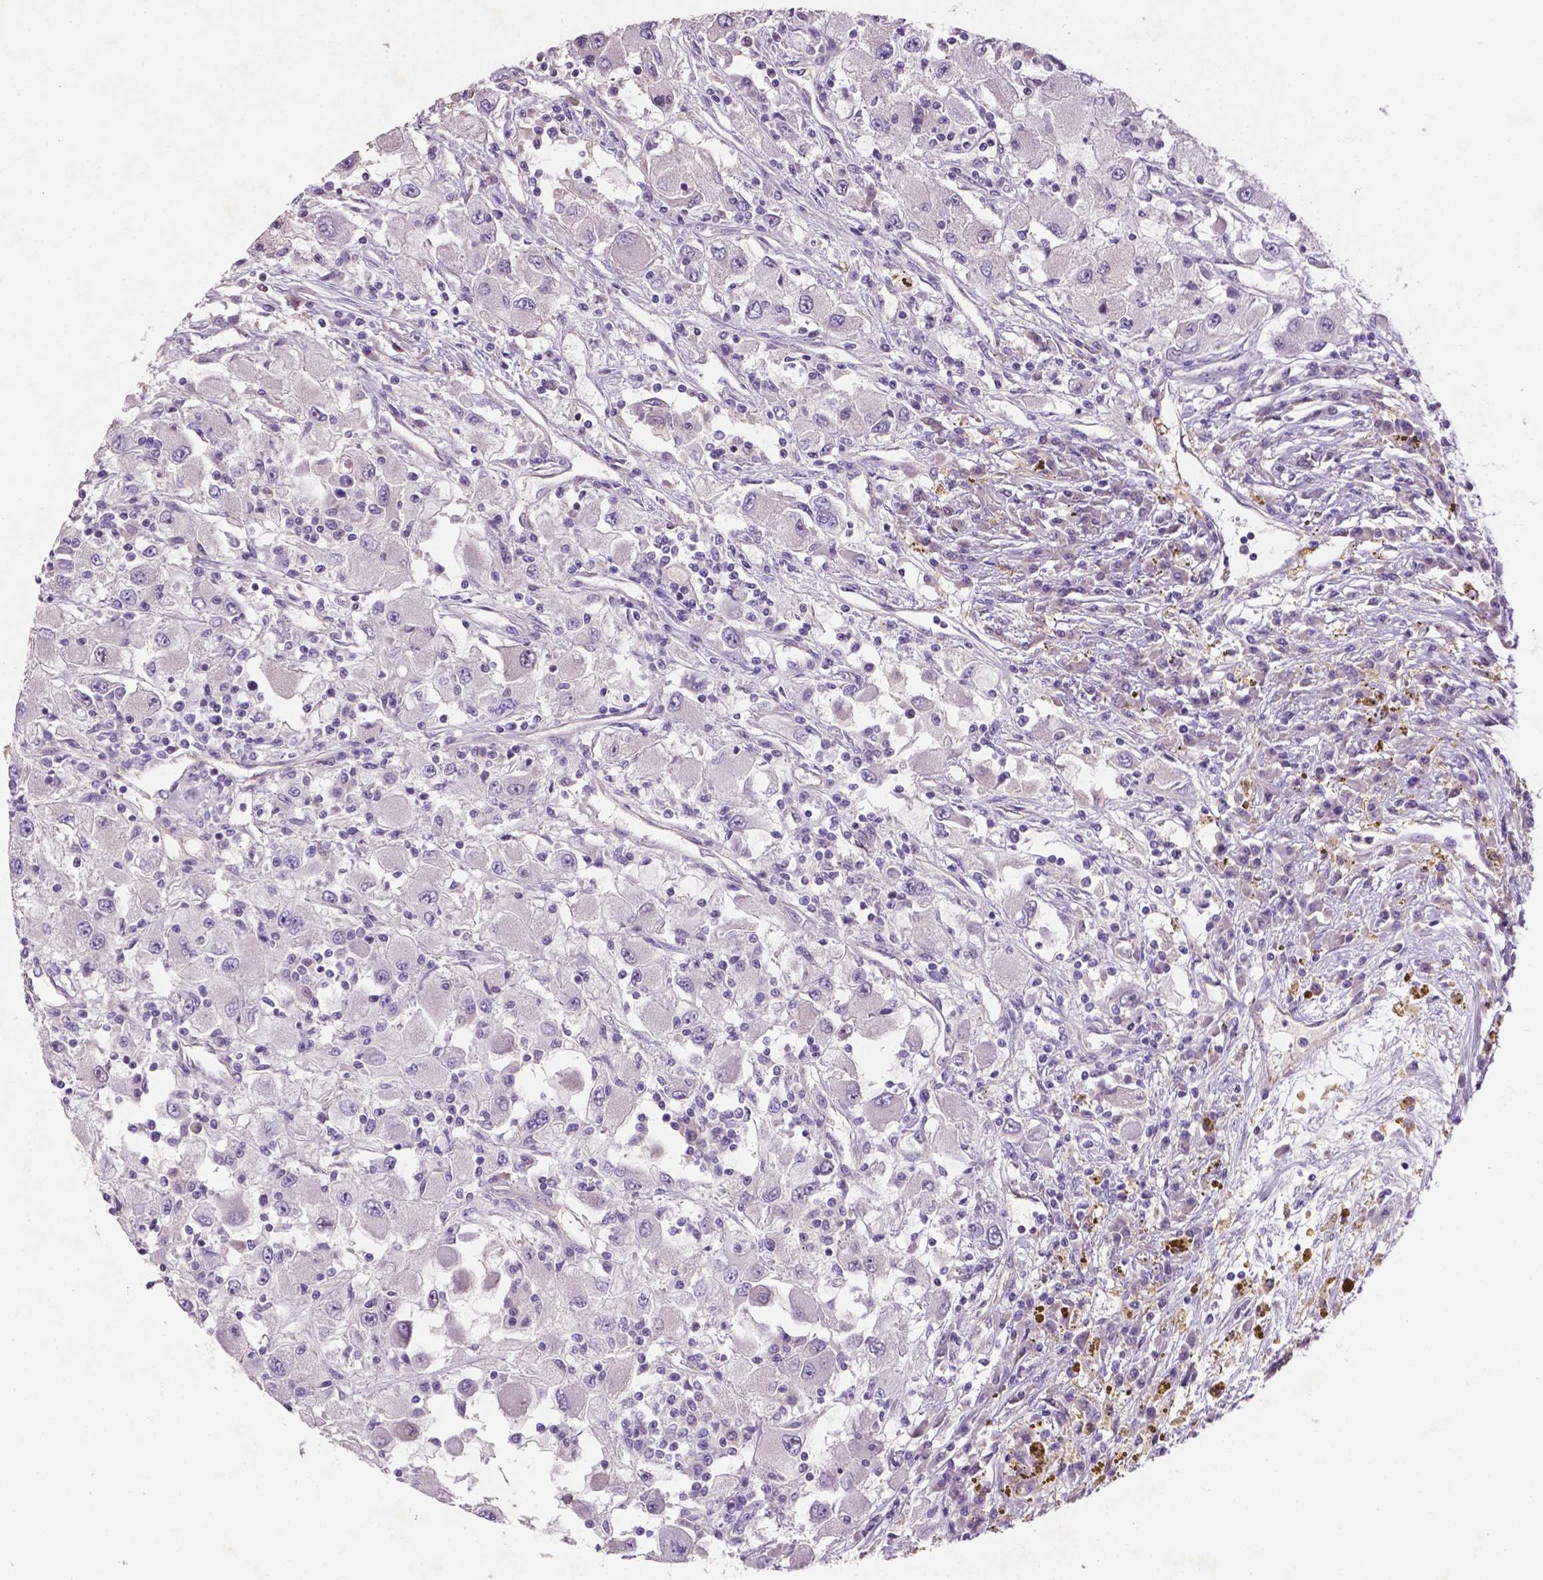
{"staining": {"intensity": "negative", "quantity": "none", "location": "none"}, "tissue": "renal cancer", "cell_type": "Tumor cells", "image_type": "cancer", "snomed": [{"axis": "morphology", "description": "Adenocarcinoma, NOS"}, {"axis": "topography", "description": "Kidney"}], "caption": "The histopathology image displays no significant expression in tumor cells of renal adenocarcinoma.", "gene": "ARL5C", "patient": {"sex": "female", "age": 67}}